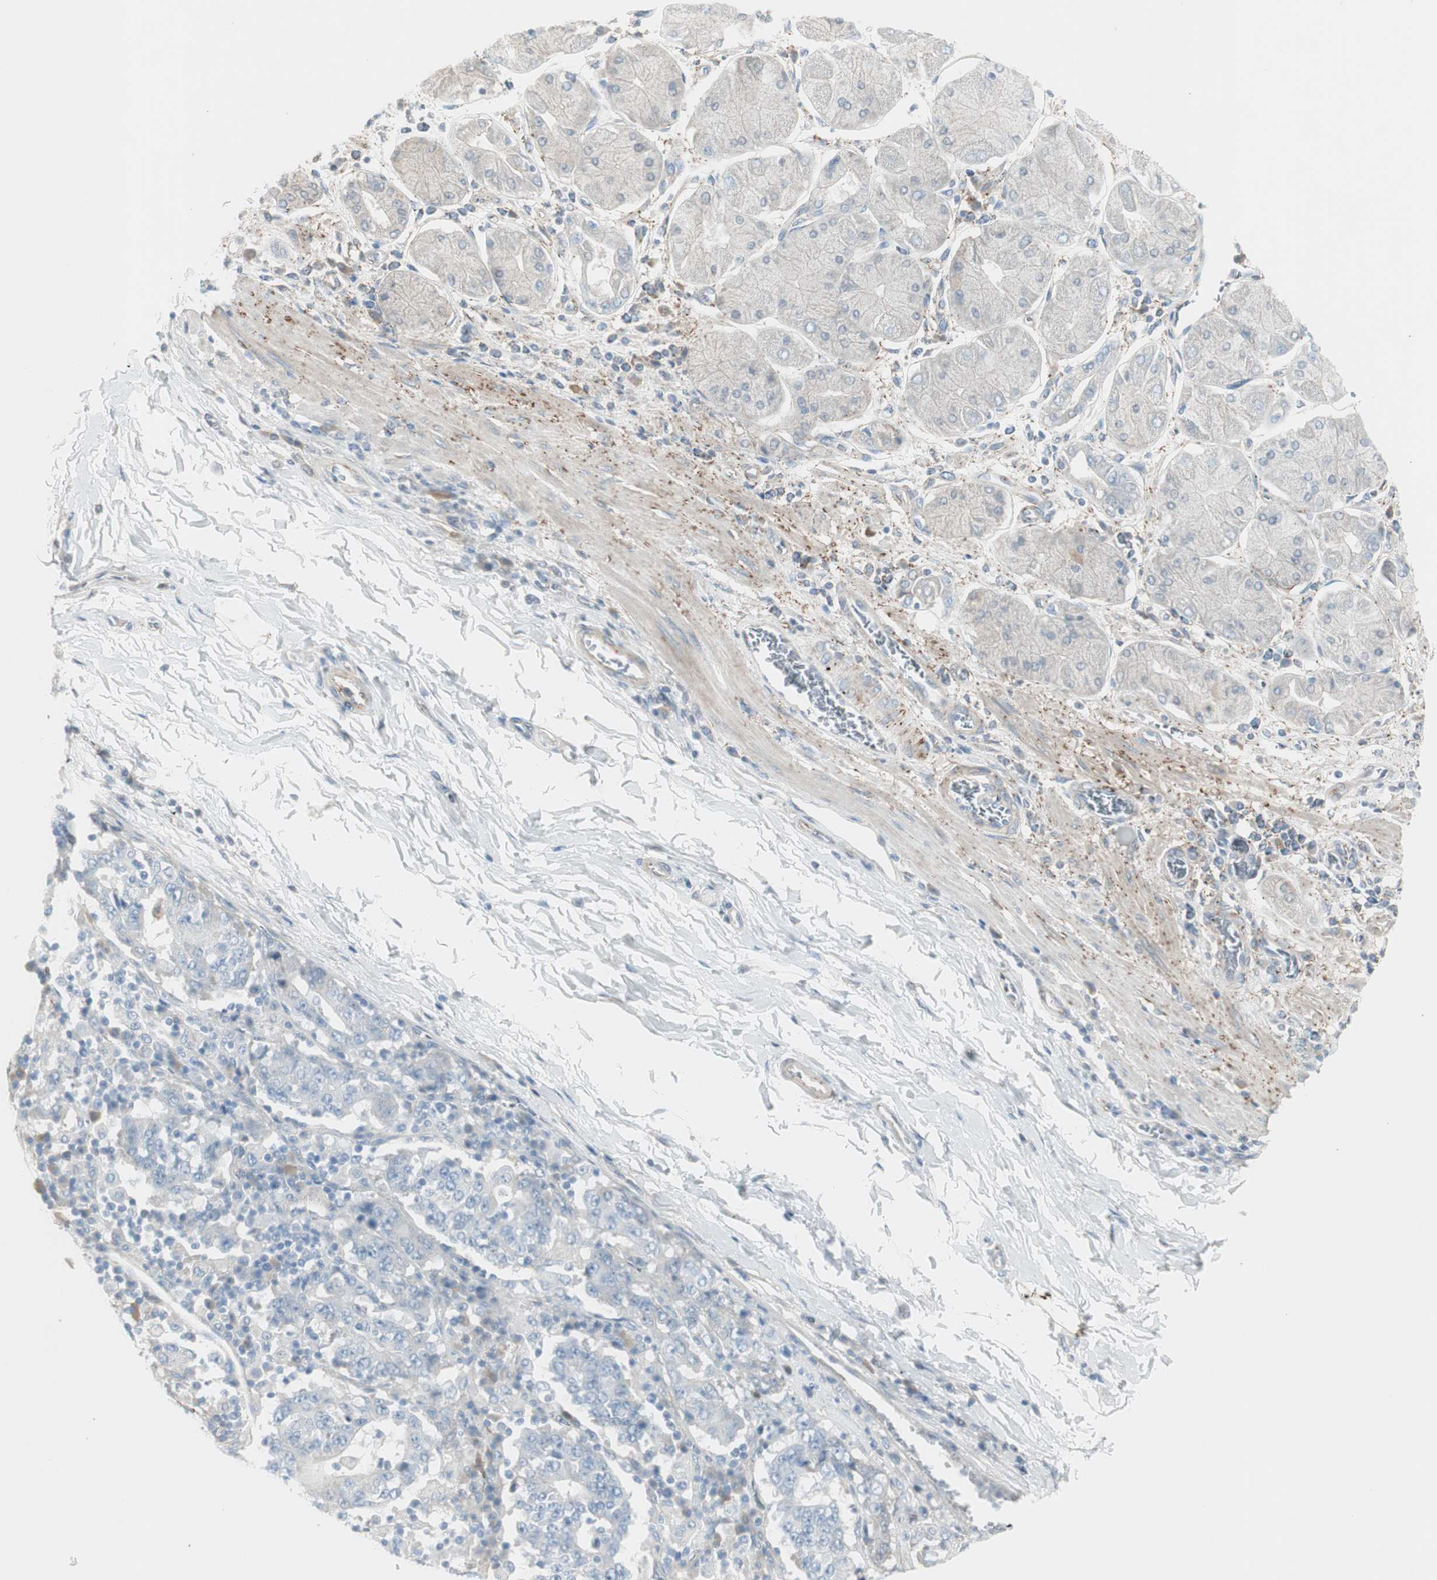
{"staining": {"intensity": "negative", "quantity": "none", "location": "none"}, "tissue": "stomach cancer", "cell_type": "Tumor cells", "image_type": "cancer", "snomed": [{"axis": "morphology", "description": "Normal tissue, NOS"}, {"axis": "morphology", "description": "Adenocarcinoma, NOS"}, {"axis": "topography", "description": "Stomach, upper"}, {"axis": "topography", "description": "Stomach"}], "caption": "Immunohistochemistry of adenocarcinoma (stomach) displays no expression in tumor cells.", "gene": "CACNA2D1", "patient": {"sex": "male", "age": 59}}